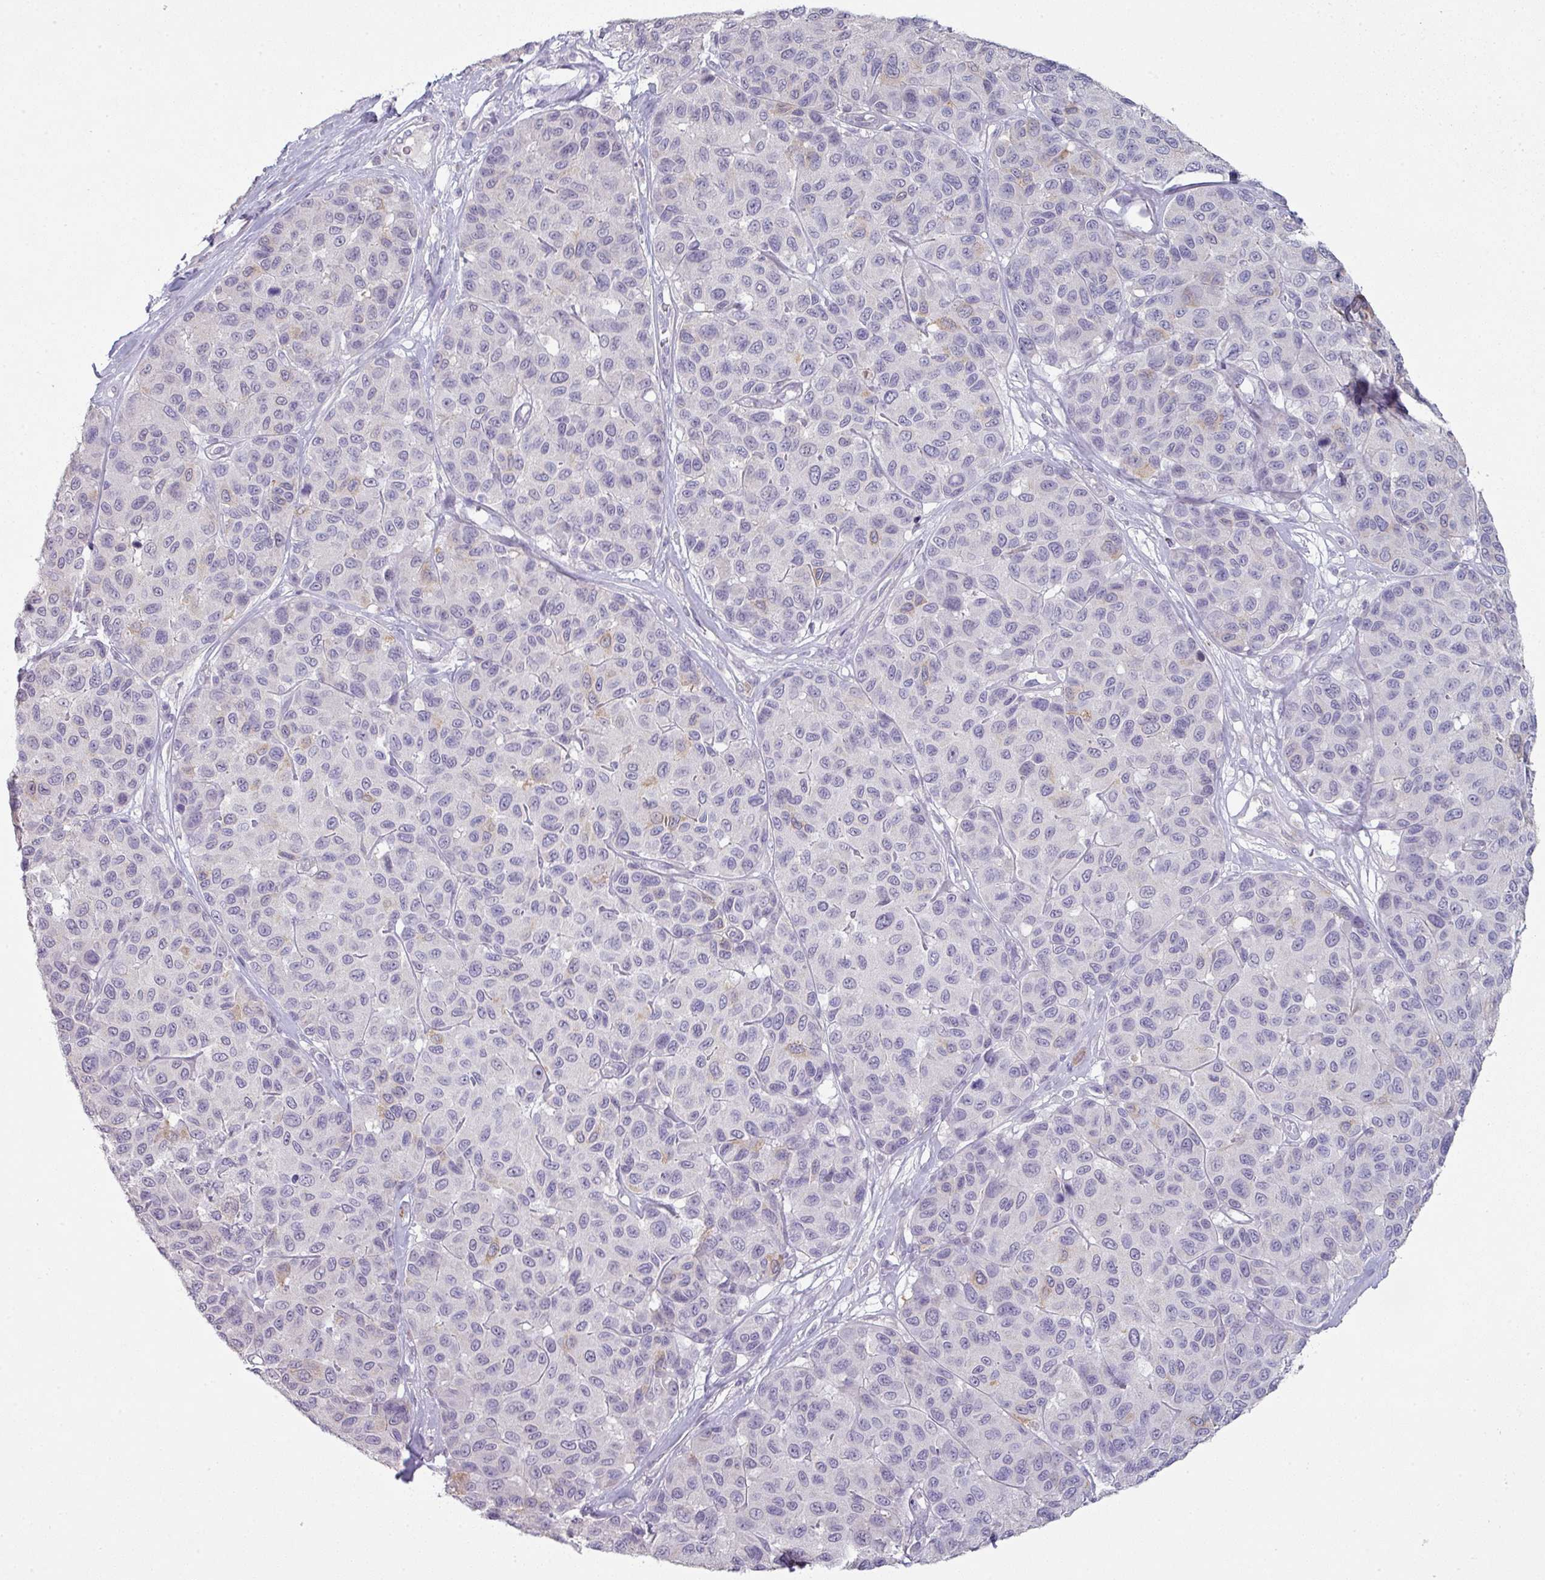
{"staining": {"intensity": "moderate", "quantity": "<25%", "location": "cytoplasmic/membranous"}, "tissue": "melanoma", "cell_type": "Tumor cells", "image_type": "cancer", "snomed": [{"axis": "morphology", "description": "Malignant melanoma, NOS"}, {"axis": "topography", "description": "Skin"}], "caption": "Protein staining of melanoma tissue exhibits moderate cytoplasmic/membranous positivity in about <25% of tumor cells. (DAB (3,3'-diaminobenzidine) IHC, brown staining for protein, blue staining for nuclei).", "gene": "MAGEC3", "patient": {"sex": "female", "age": 66}}